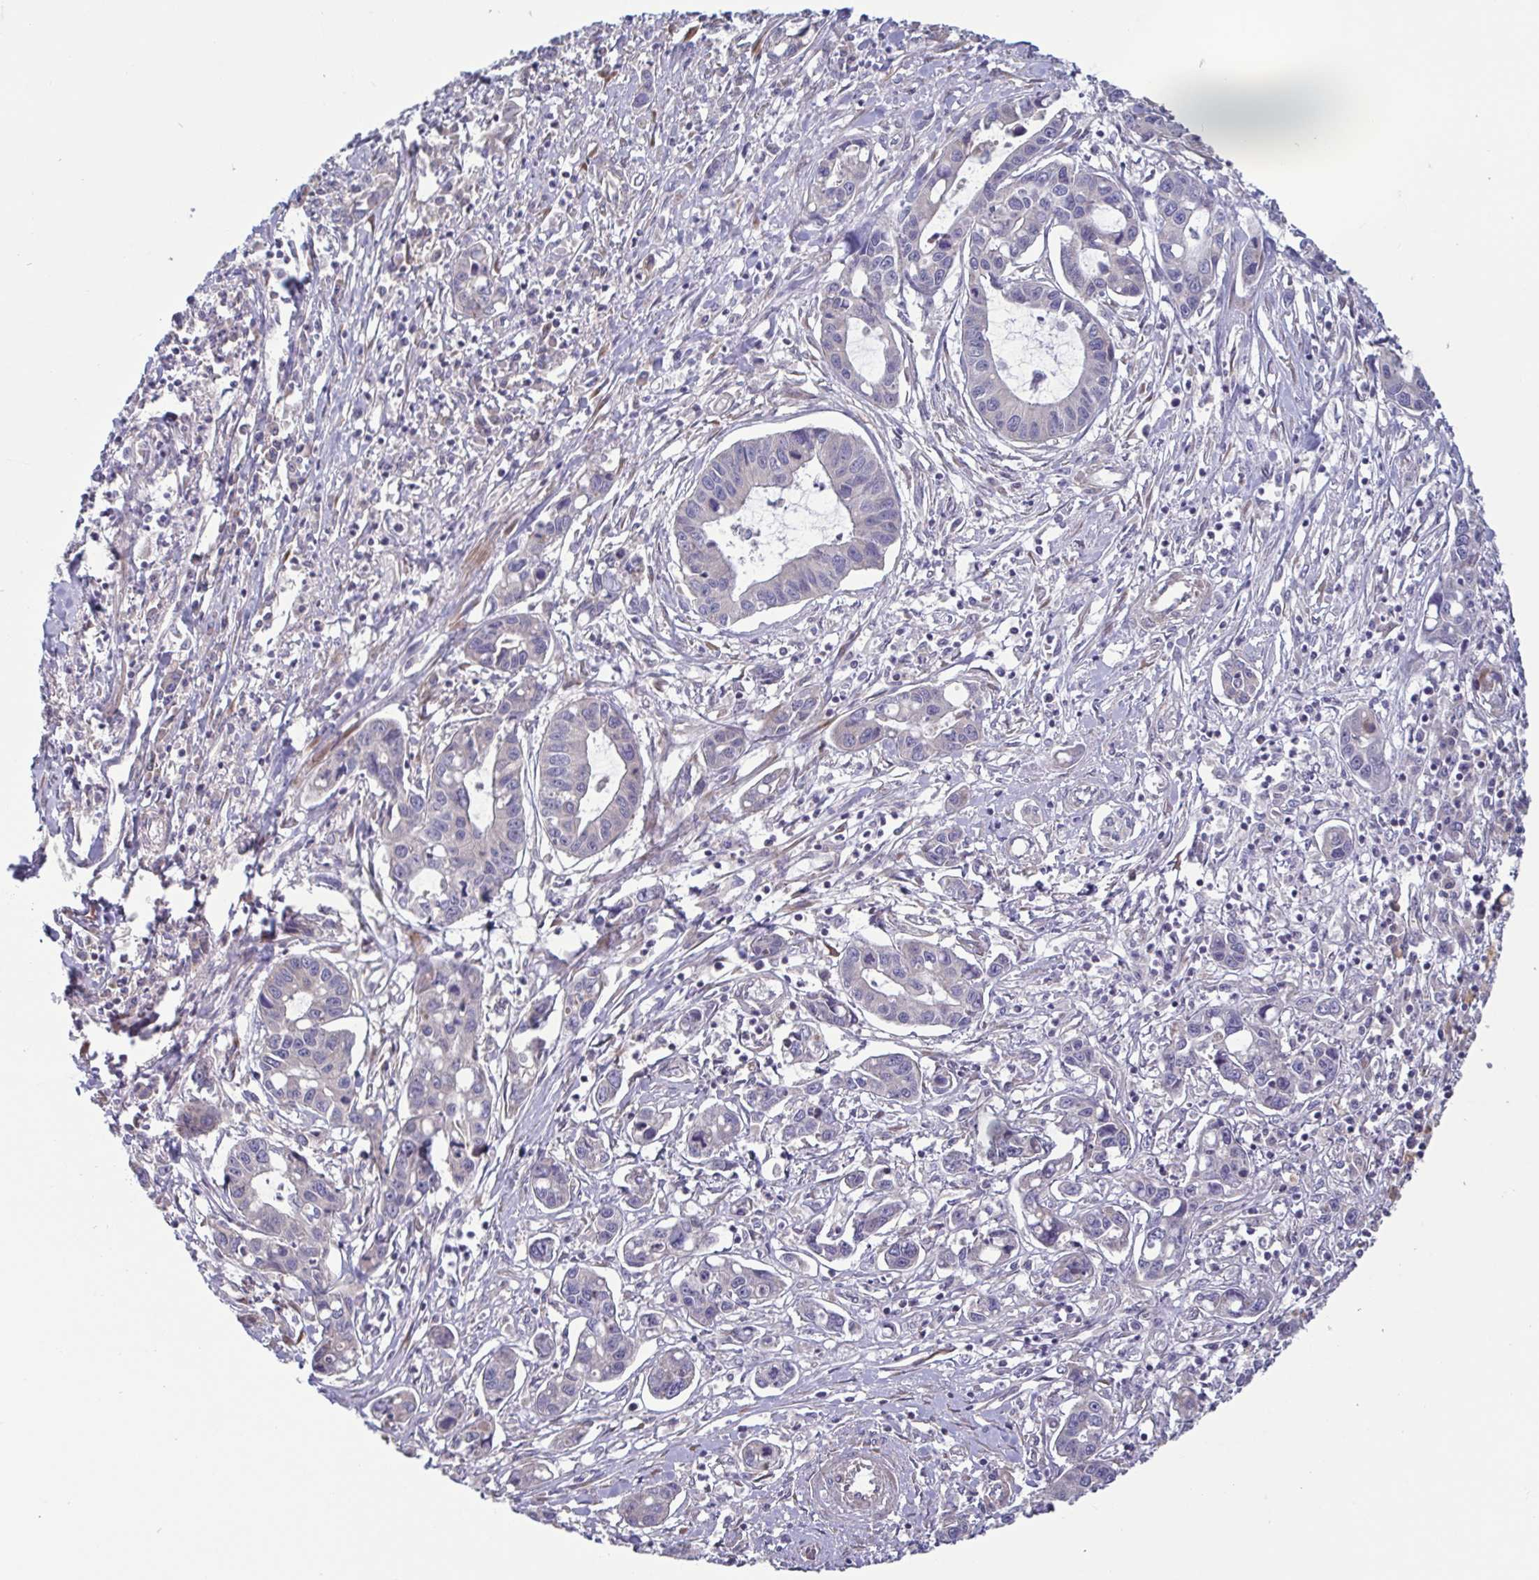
{"staining": {"intensity": "negative", "quantity": "none", "location": "none"}, "tissue": "liver cancer", "cell_type": "Tumor cells", "image_type": "cancer", "snomed": [{"axis": "morphology", "description": "Cholangiocarcinoma"}, {"axis": "topography", "description": "Liver"}], "caption": "Tumor cells show no significant protein positivity in liver cancer (cholangiocarcinoma).", "gene": "LMF2", "patient": {"sex": "male", "age": 58}}